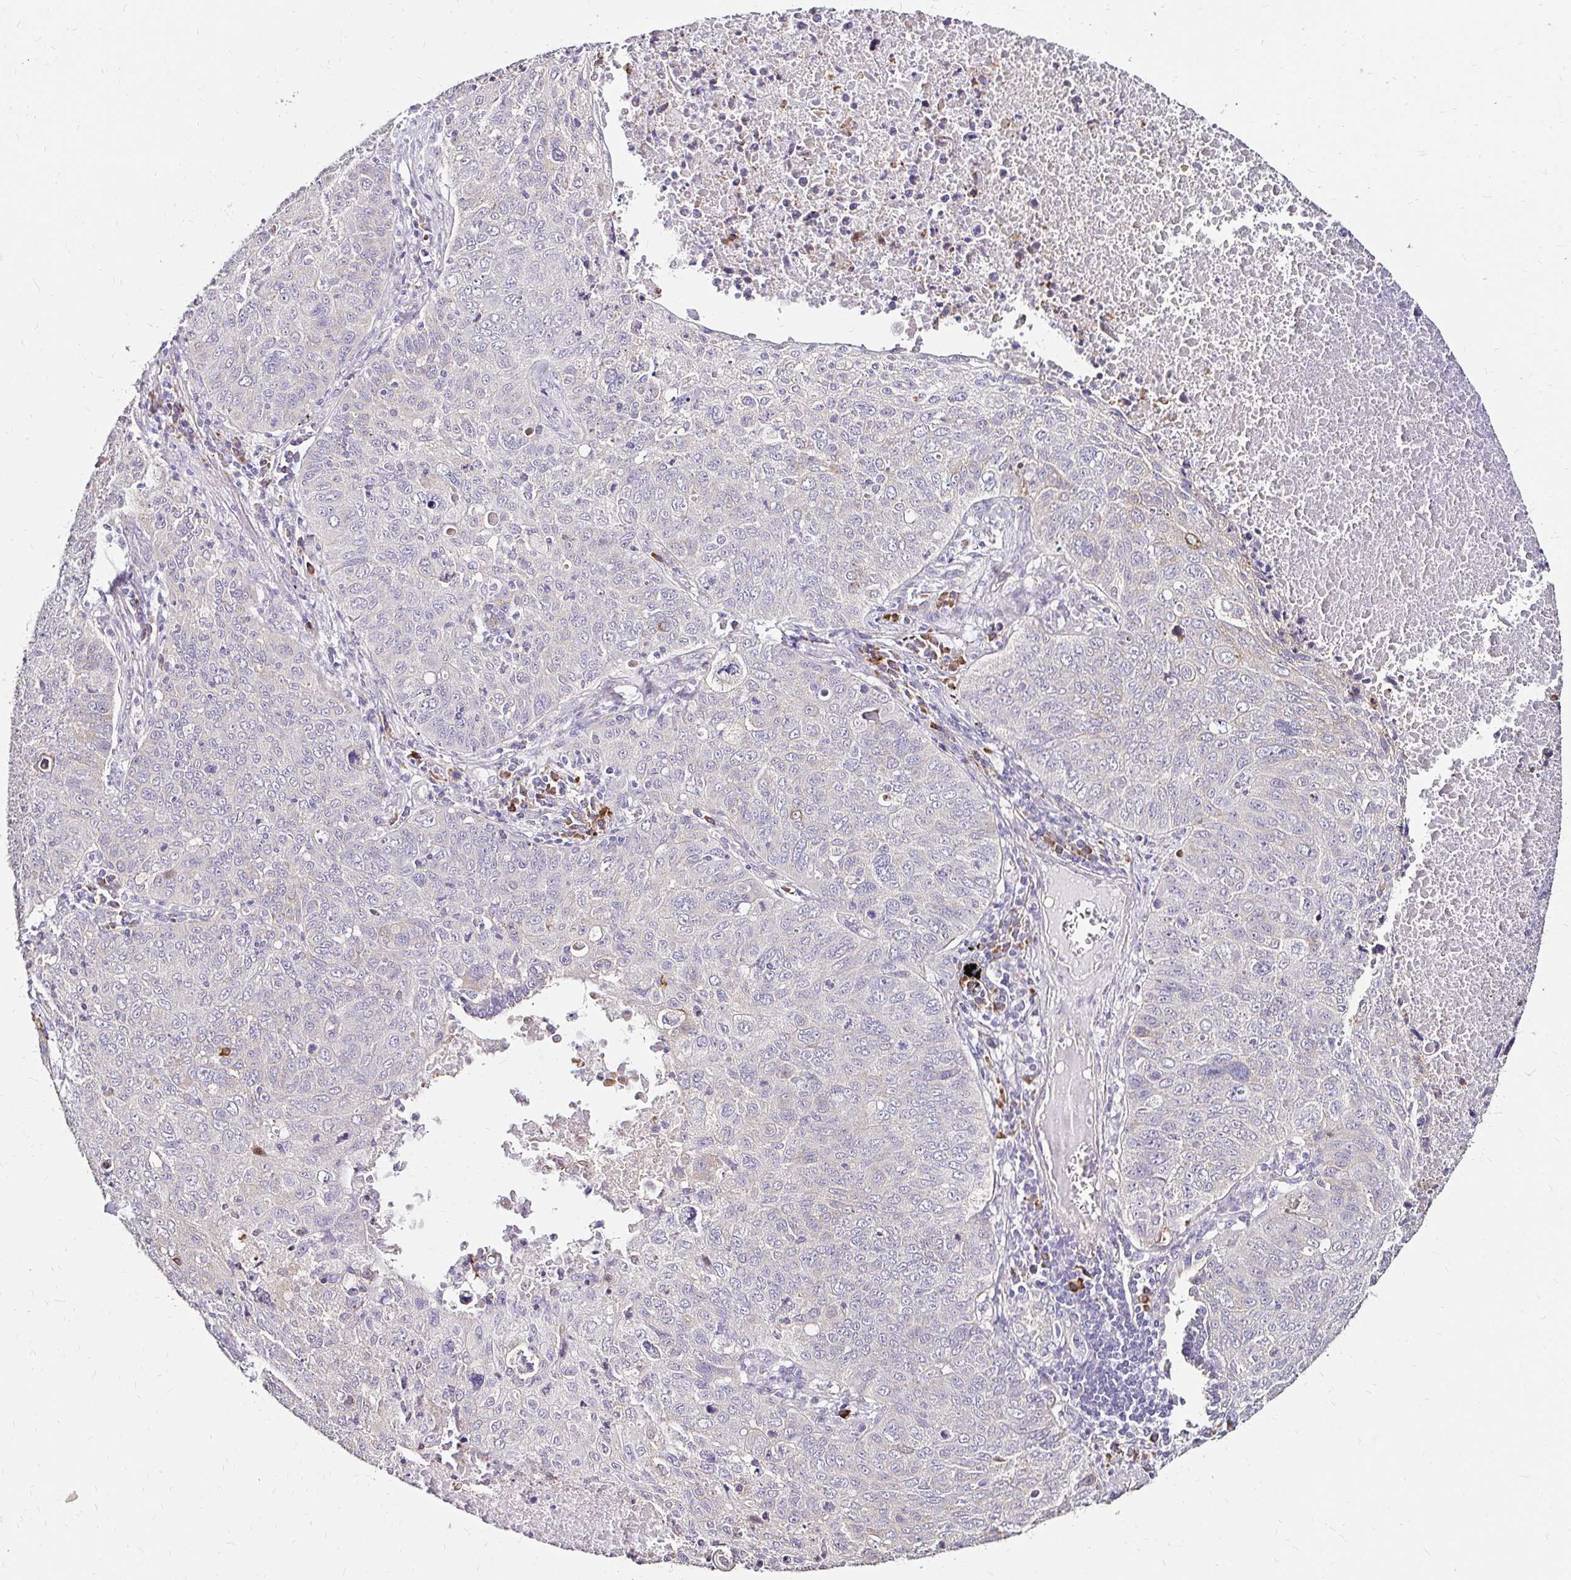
{"staining": {"intensity": "negative", "quantity": "none", "location": "none"}, "tissue": "lung cancer", "cell_type": "Tumor cells", "image_type": "cancer", "snomed": [{"axis": "morphology", "description": "Normal morphology"}, {"axis": "morphology", "description": "Aneuploidy"}, {"axis": "morphology", "description": "Squamous cell carcinoma, NOS"}, {"axis": "topography", "description": "Lymph node"}, {"axis": "topography", "description": "Lung"}], "caption": "DAB immunohistochemical staining of lung cancer (aneuploidy) shows no significant positivity in tumor cells. The staining was performed using DAB (3,3'-diaminobenzidine) to visualize the protein expression in brown, while the nuclei were stained in blue with hematoxylin (Magnification: 20x).", "gene": "PRIMA1", "patient": {"sex": "female", "age": 76}}